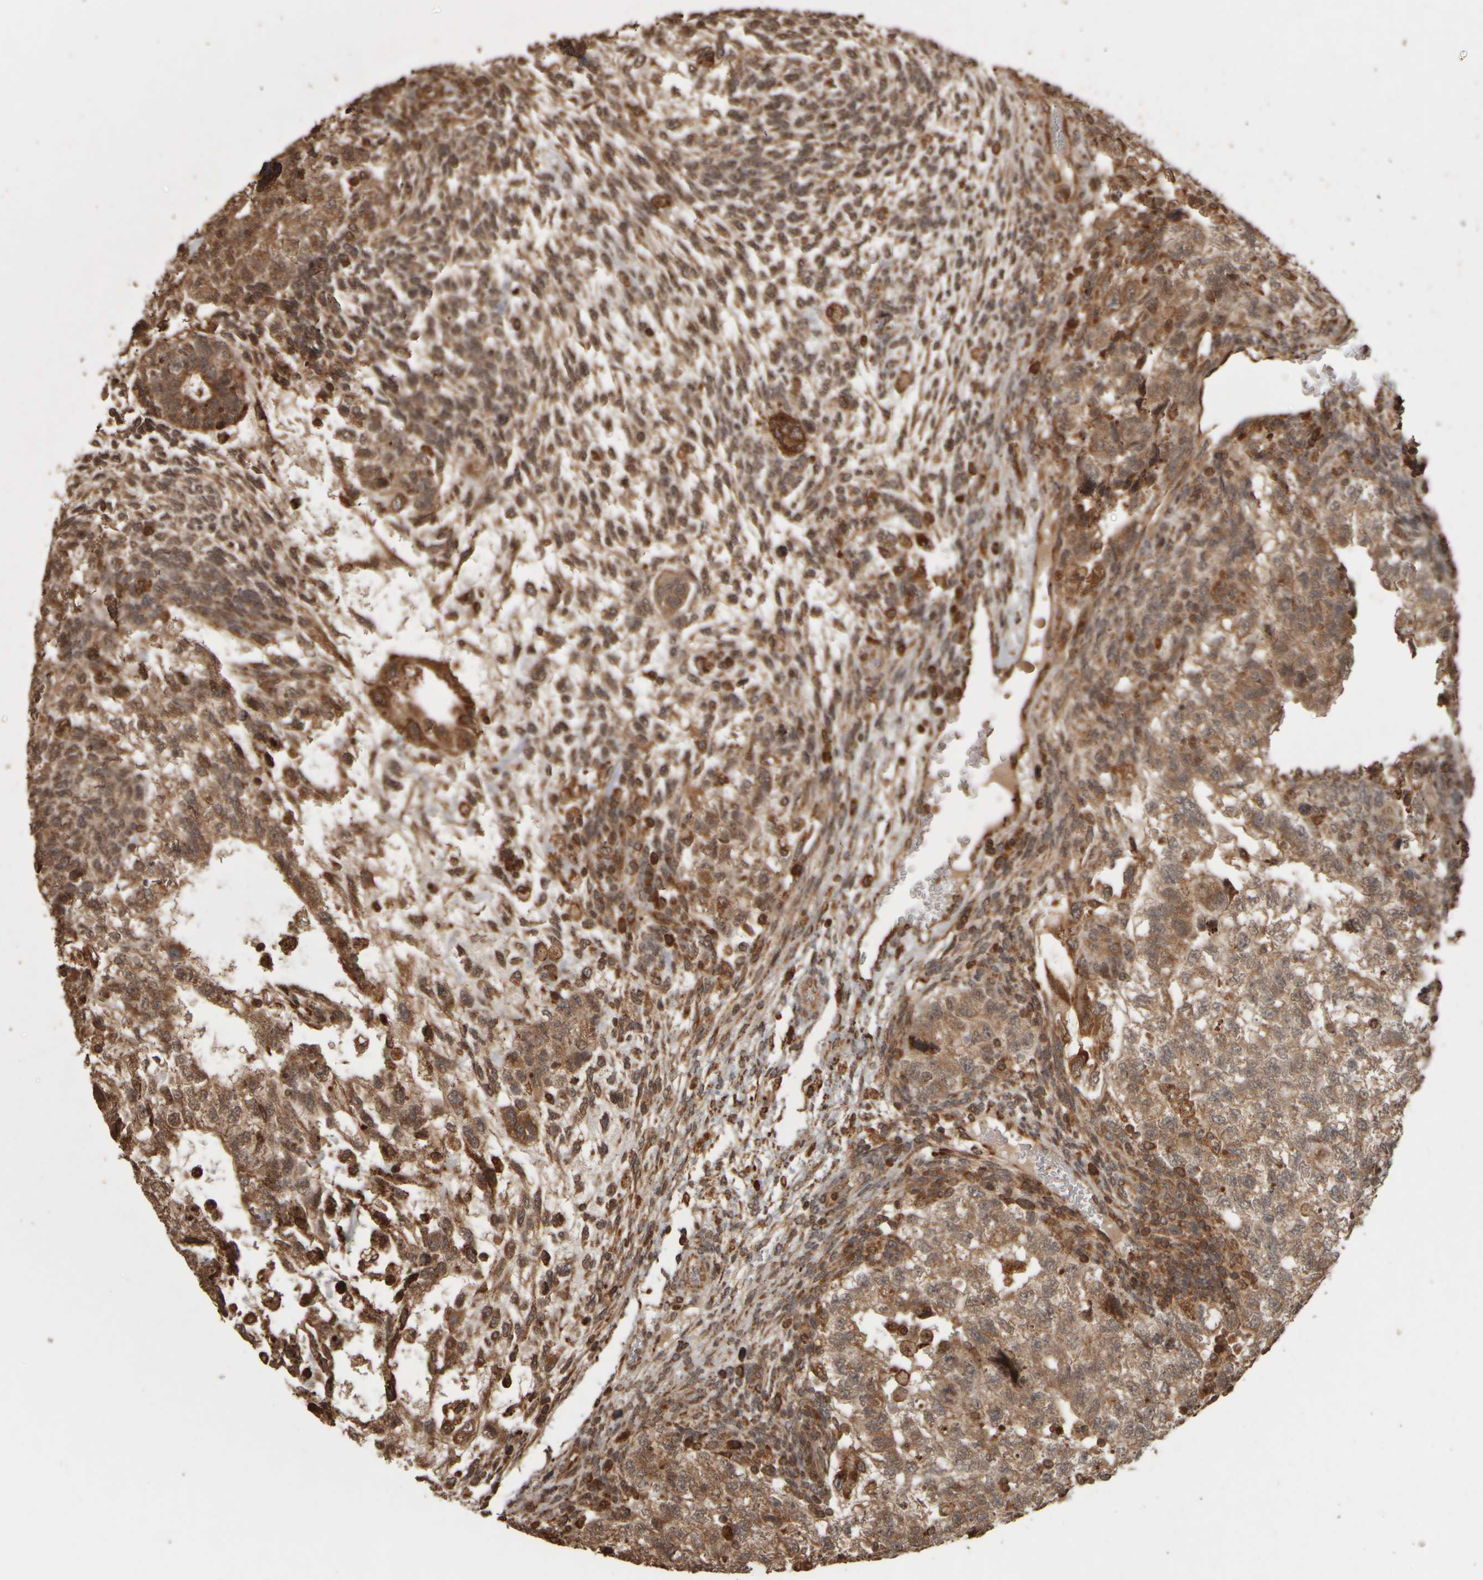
{"staining": {"intensity": "moderate", "quantity": ">75%", "location": "cytoplasmic/membranous"}, "tissue": "testis cancer", "cell_type": "Tumor cells", "image_type": "cancer", "snomed": [{"axis": "morphology", "description": "Carcinoma, Embryonal, NOS"}, {"axis": "topography", "description": "Testis"}], "caption": "Testis cancer (embryonal carcinoma) stained with DAB immunohistochemistry (IHC) exhibits medium levels of moderate cytoplasmic/membranous staining in approximately >75% of tumor cells. Nuclei are stained in blue.", "gene": "AGBL3", "patient": {"sex": "male", "age": 36}}